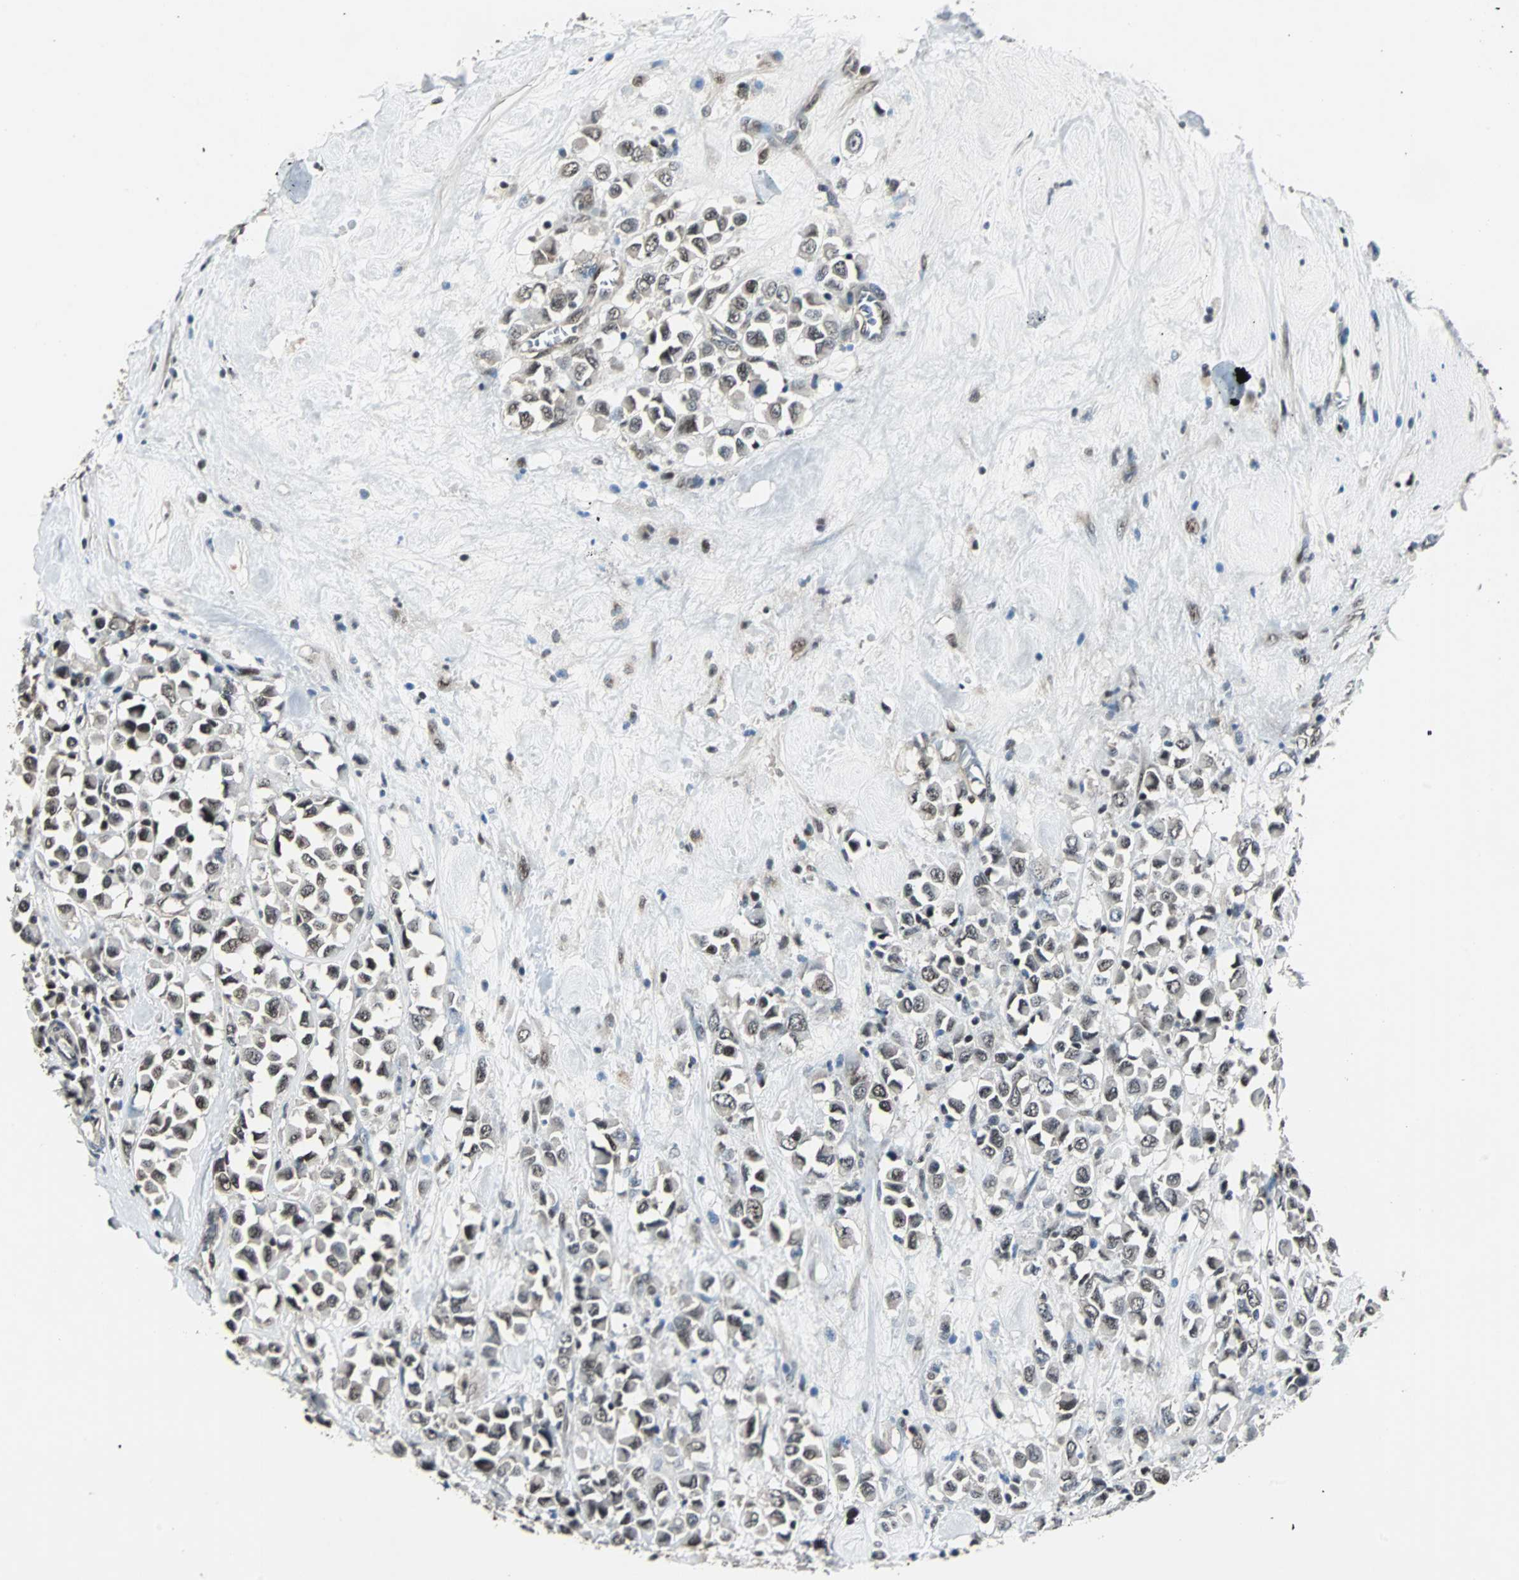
{"staining": {"intensity": "weak", "quantity": "25%-75%", "location": "nuclear"}, "tissue": "breast cancer", "cell_type": "Tumor cells", "image_type": "cancer", "snomed": [{"axis": "morphology", "description": "Duct carcinoma"}, {"axis": "topography", "description": "Breast"}], "caption": "Immunohistochemical staining of breast cancer shows weak nuclear protein positivity in approximately 25%-75% of tumor cells.", "gene": "MKX", "patient": {"sex": "female", "age": 61}}